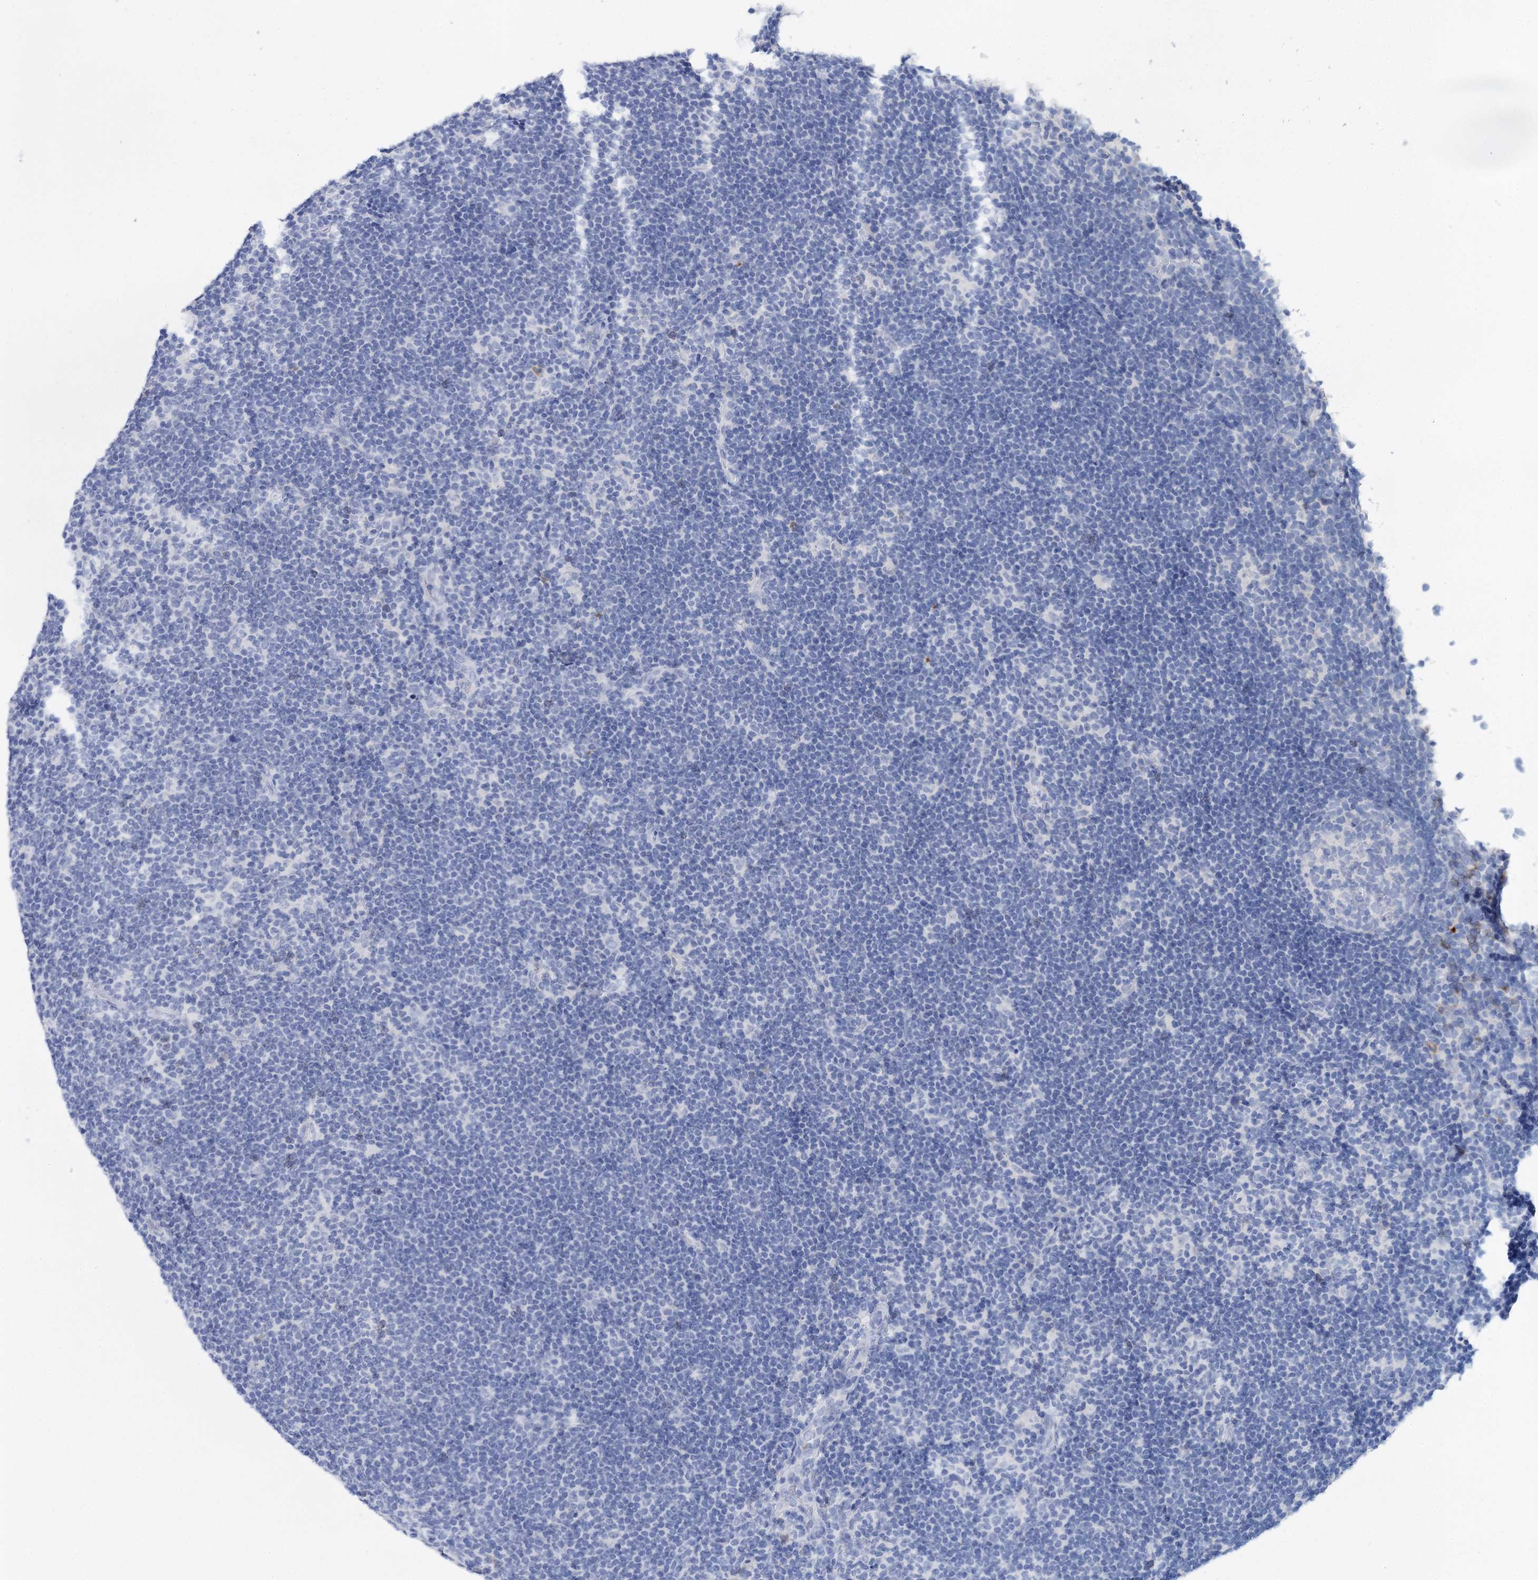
{"staining": {"intensity": "negative", "quantity": "none", "location": "none"}, "tissue": "lymphoma", "cell_type": "Tumor cells", "image_type": "cancer", "snomed": [{"axis": "morphology", "description": "Hodgkin's disease, NOS"}, {"axis": "topography", "description": "Lymph node"}], "caption": "Tumor cells show no significant positivity in lymphoma.", "gene": "CEACAM8", "patient": {"sex": "female", "age": 57}}